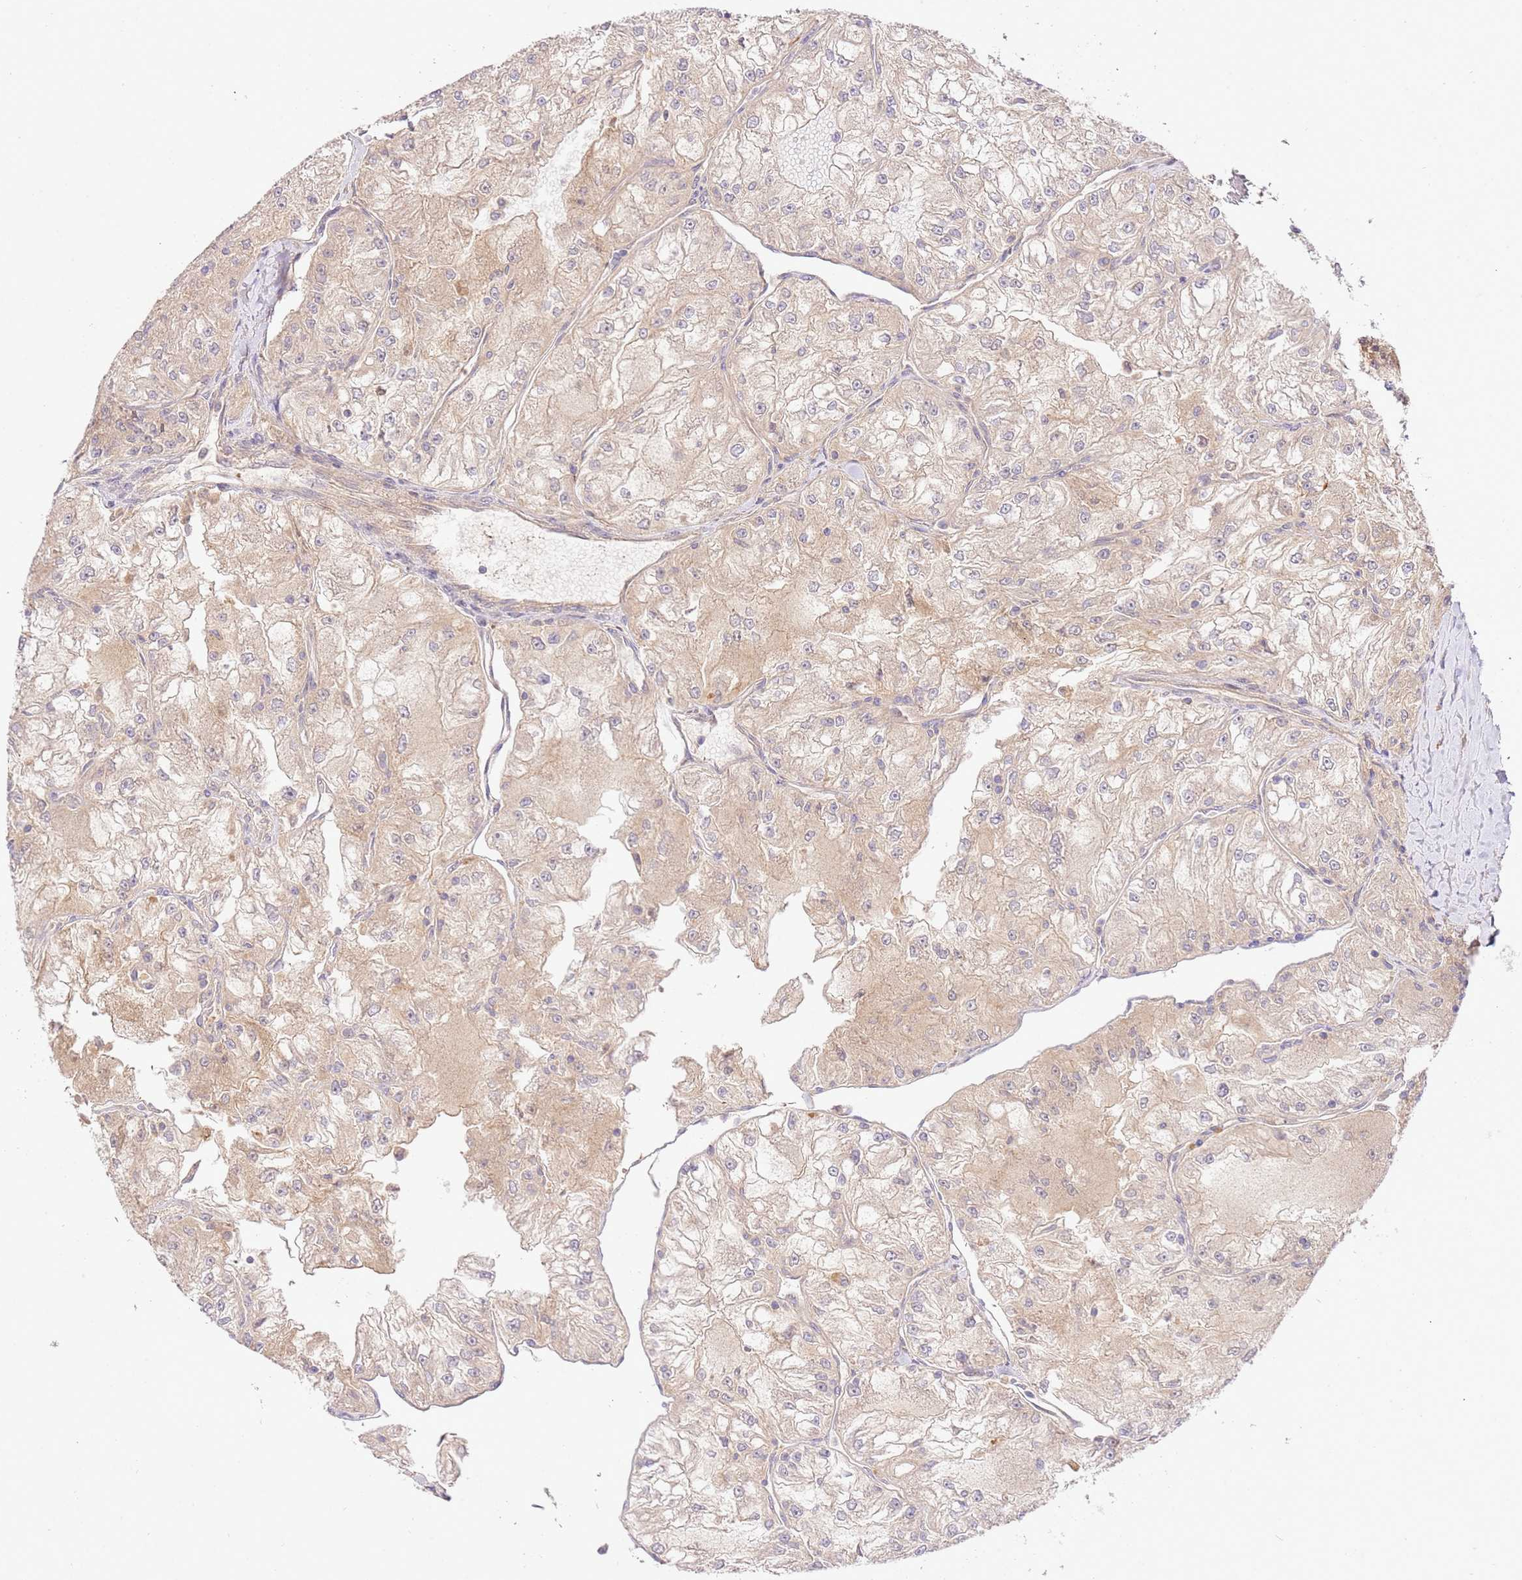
{"staining": {"intensity": "weak", "quantity": ">75%", "location": "cytoplasmic/membranous"}, "tissue": "renal cancer", "cell_type": "Tumor cells", "image_type": "cancer", "snomed": [{"axis": "morphology", "description": "Adenocarcinoma, NOS"}, {"axis": "topography", "description": "Kidney"}], "caption": "Protein expression analysis of adenocarcinoma (renal) shows weak cytoplasmic/membranous positivity in about >75% of tumor cells.", "gene": "C8G", "patient": {"sex": "female", "age": 72}}